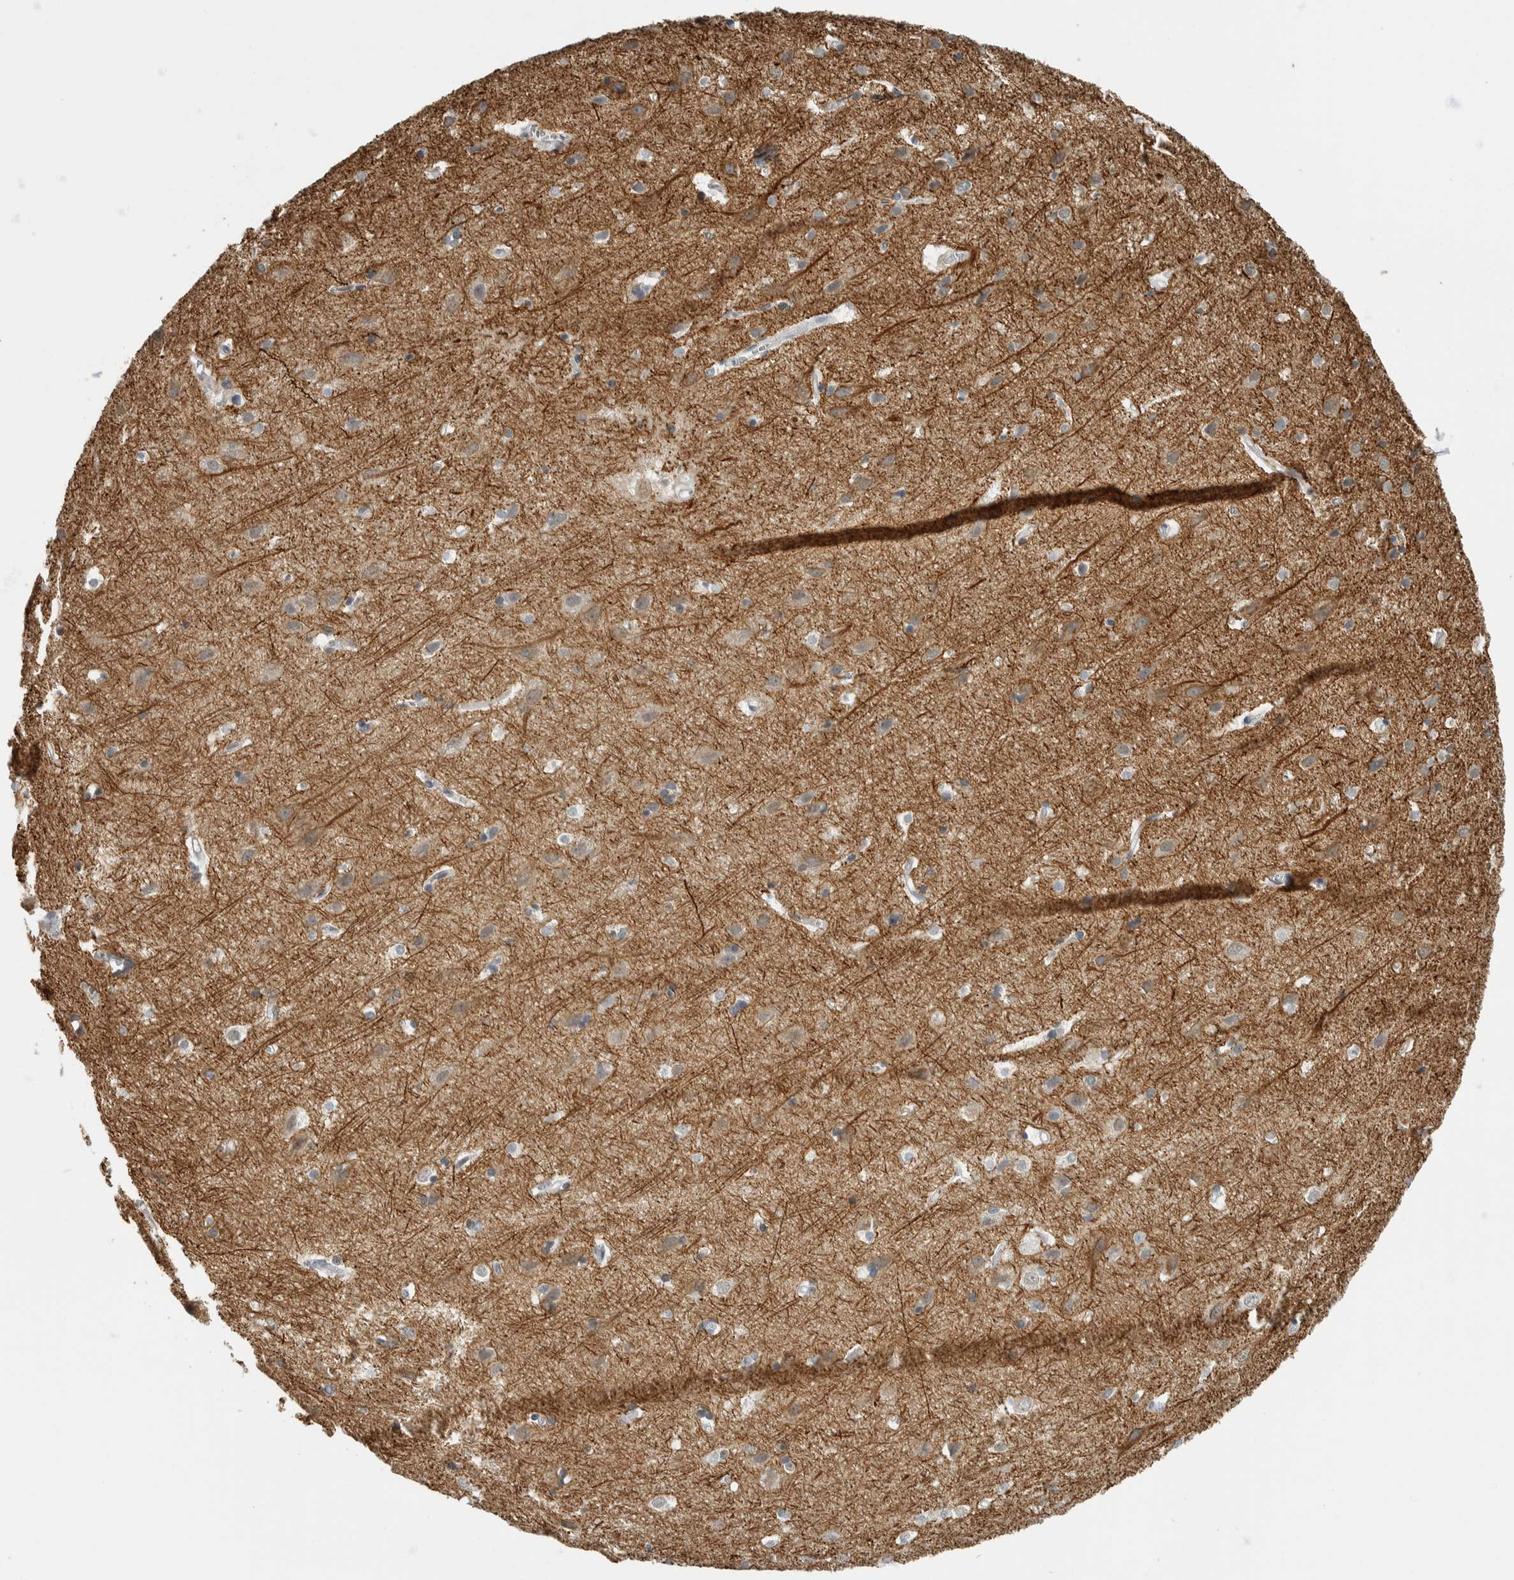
{"staining": {"intensity": "negative", "quantity": "none", "location": "none"}, "tissue": "cerebral cortex", "cell_type": "Endothelial cells", "image_type": "normal", "snomed": [{"axis": "morphology", "description": "Normal tissue, NOS"}, {"axis": "topography", "description": "Cerebral cortex"}], "caption": "This photomicrograph is of benign cerebral cortex stained with IHC to label a protein in brown with the nuclei are counter-stained blue. There is no staining in endothelial cells.", "gene": "NEFM", "patient": {"sex": "male", "age": 54}}